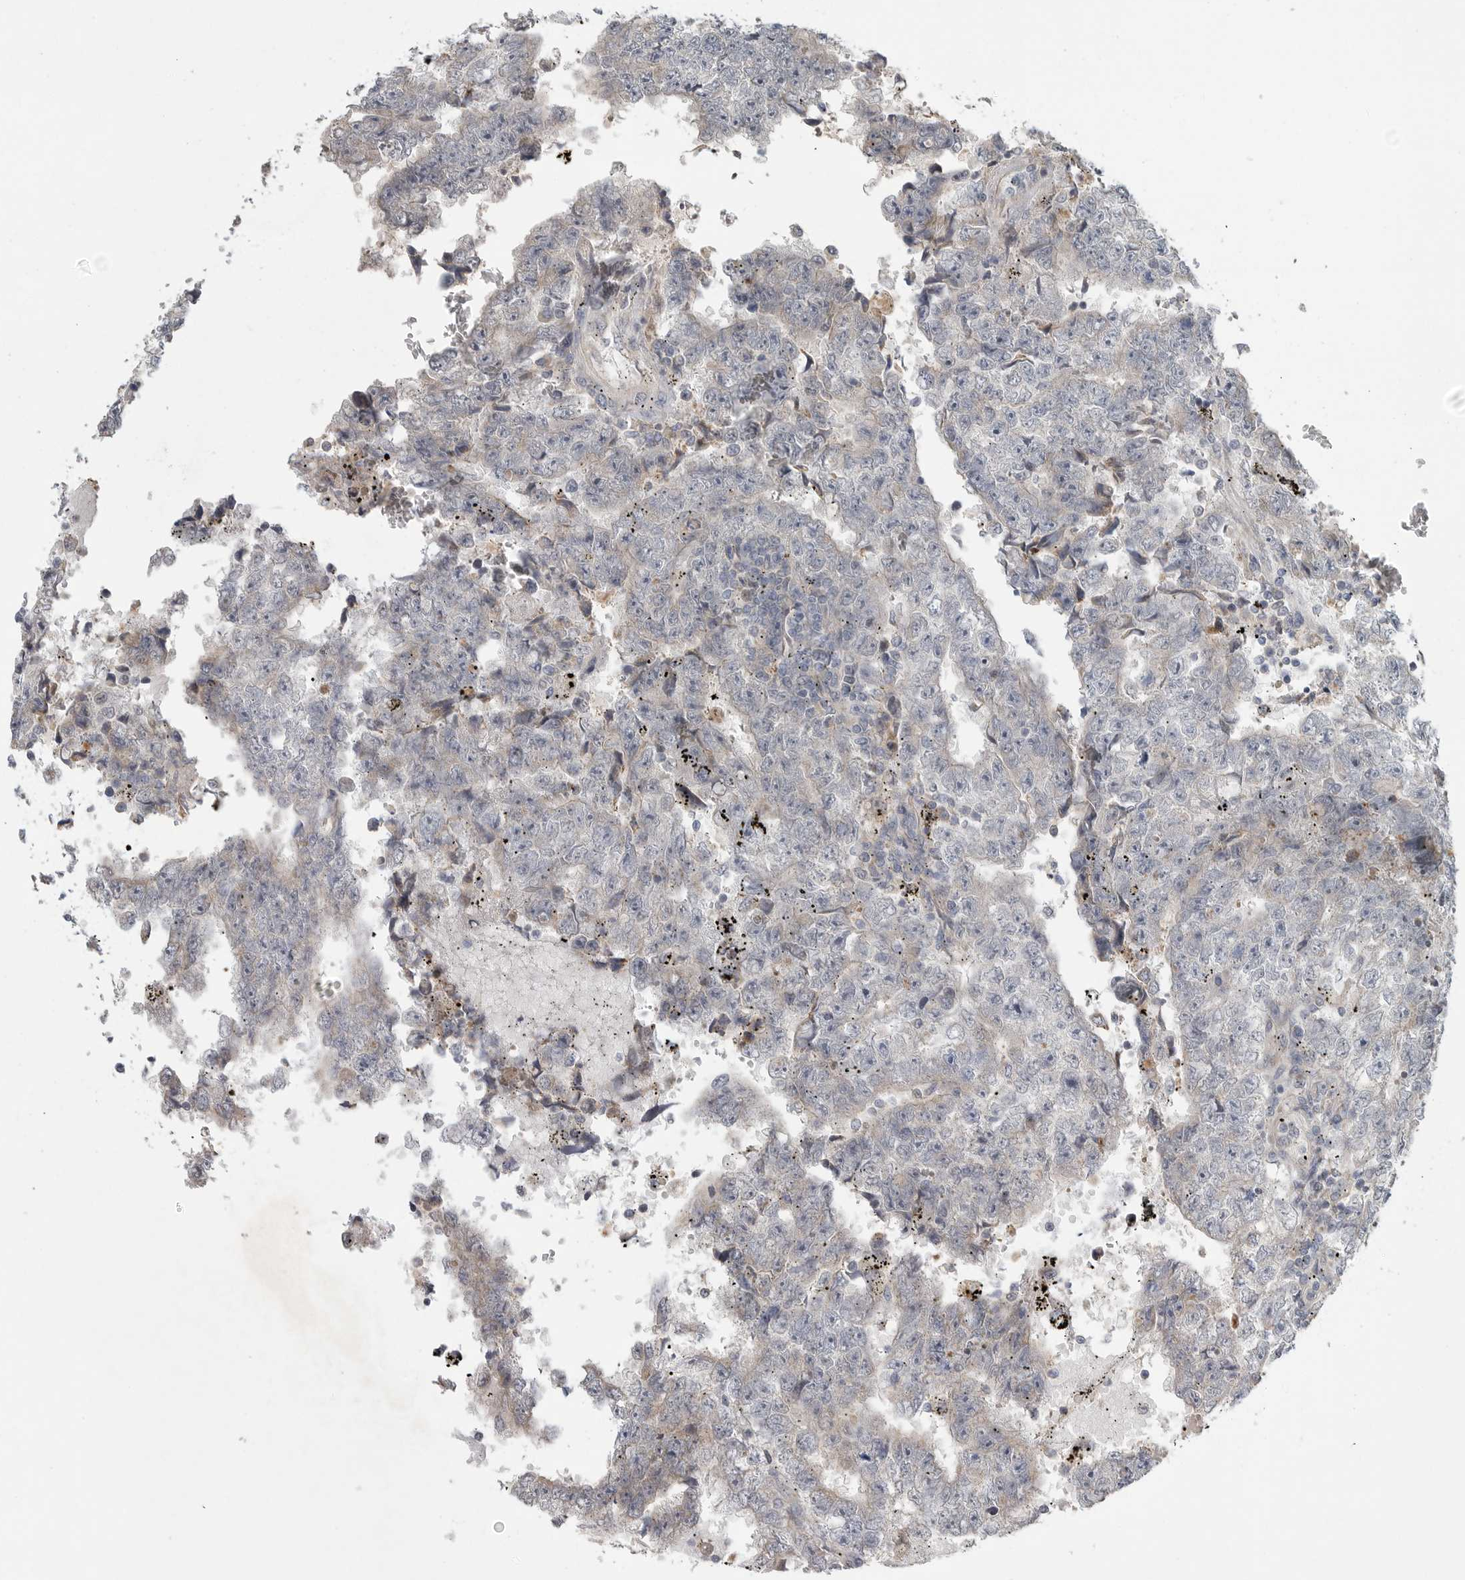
{"staining": {"intensity": "negative", "quantity": "none", "location": "none"}, "tissue": "testis cancer", "cell_type": "Tumor cells", "image_type": "cancer", "snomed": [{"axis": "morphology", "description": "Carcinoma, Embryonal, NOS"}, {"axis": "topography", "description": "Testis"}], "caption": "Tumor cells are negative for protein expression in human testis cancer.", "gene": "FBXO43", "patient": {"sex": "male", "age": 25}}